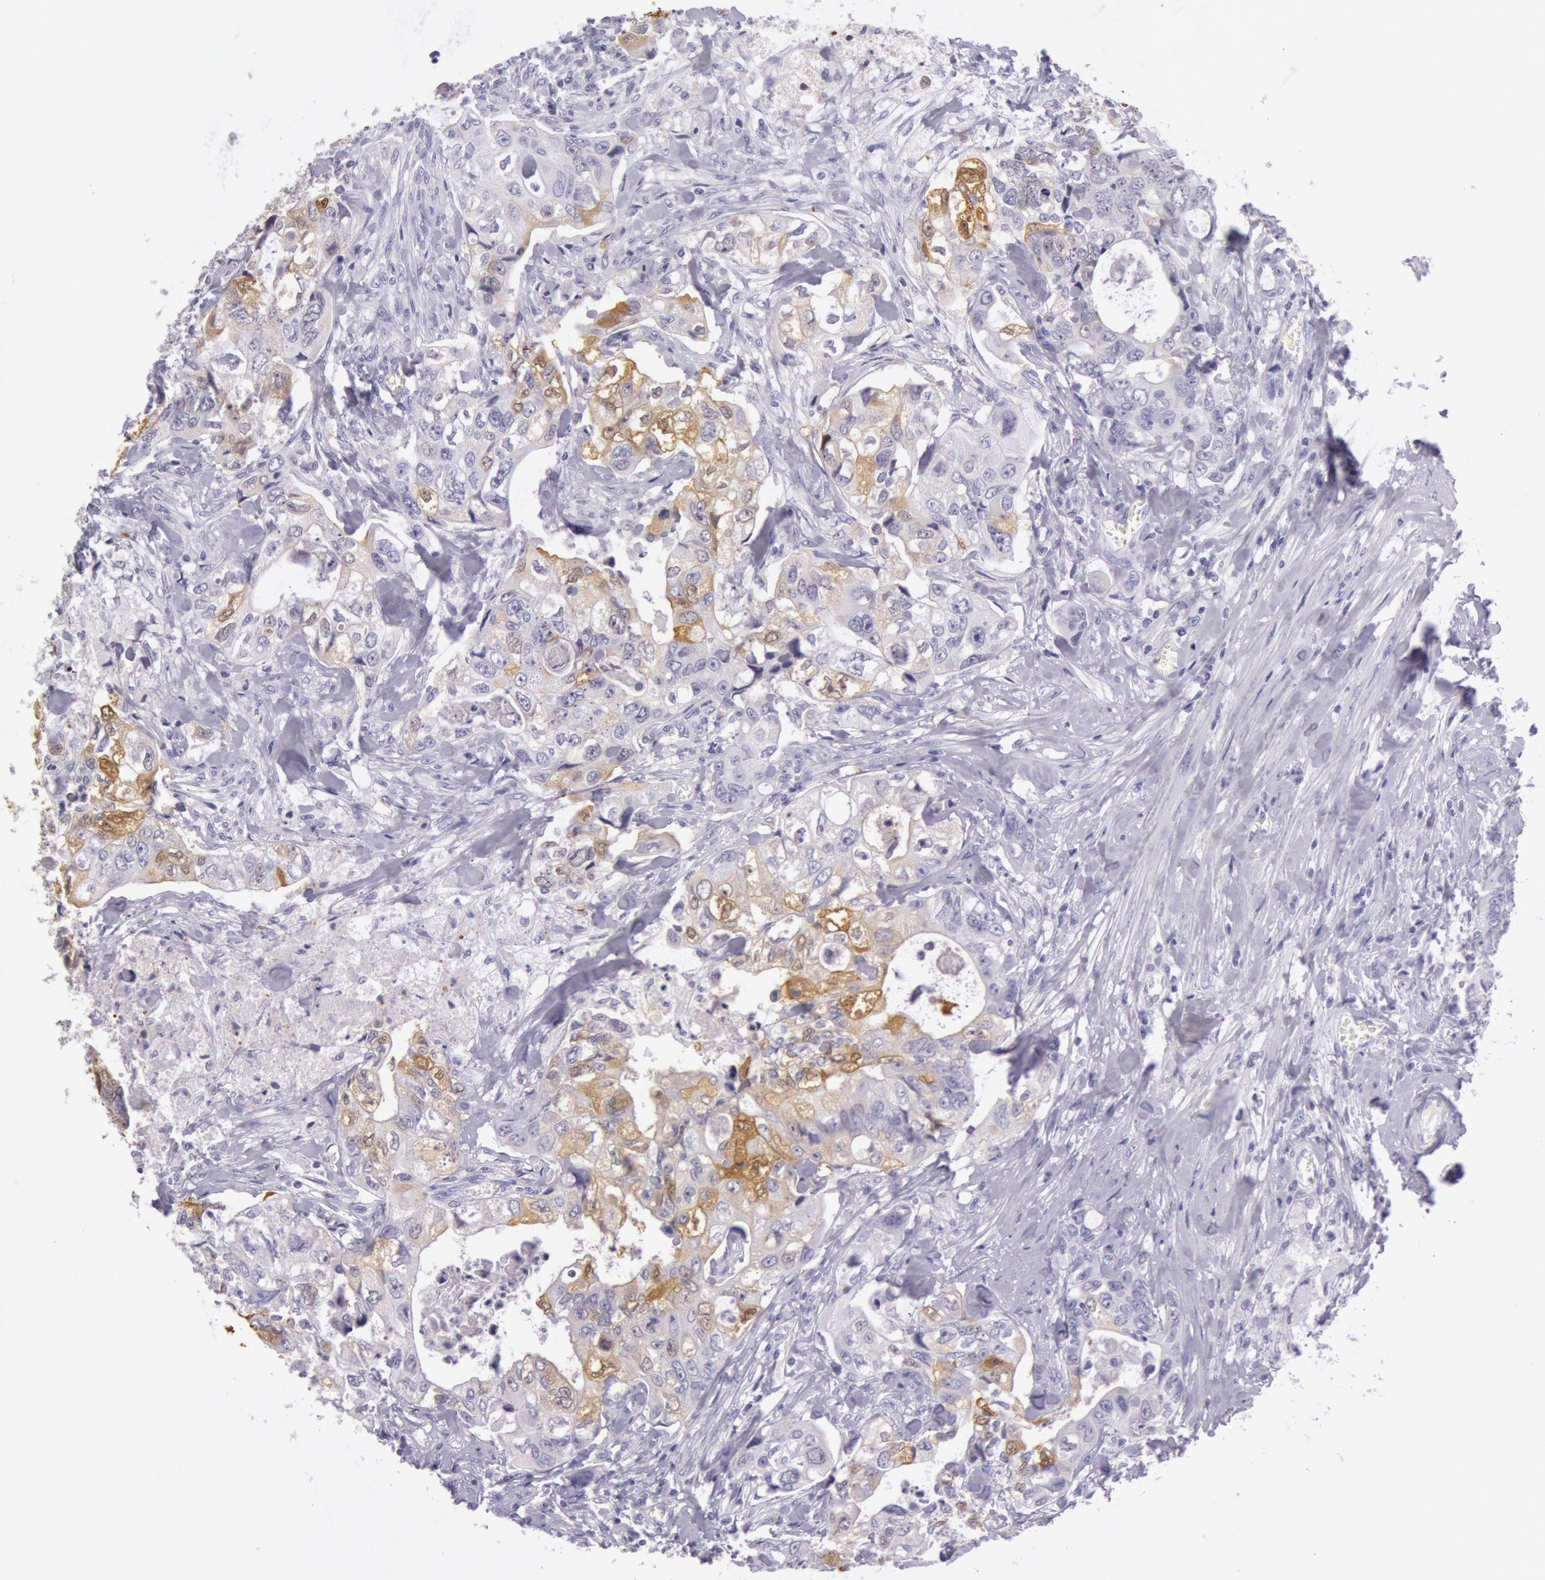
{"staining": {"intensity": "weak", "quantity": "<25%", "location": "cytoplasmic/membranous"}, "tissue": "colorectal cancer", "cell_type": "Tumor cells", "image_type": "cancer", "snomed": [{"axis": "morphology", "description": "Adenocarcinoma, NOS"}, {"axis": "topography", "description": "Rectum"}], "caption": "IHC of colorectal adenocarcinoma exhibits no positivity in tumor cells.", "gene": "CKB", "patient": {"sex": "female", "age": 57}}